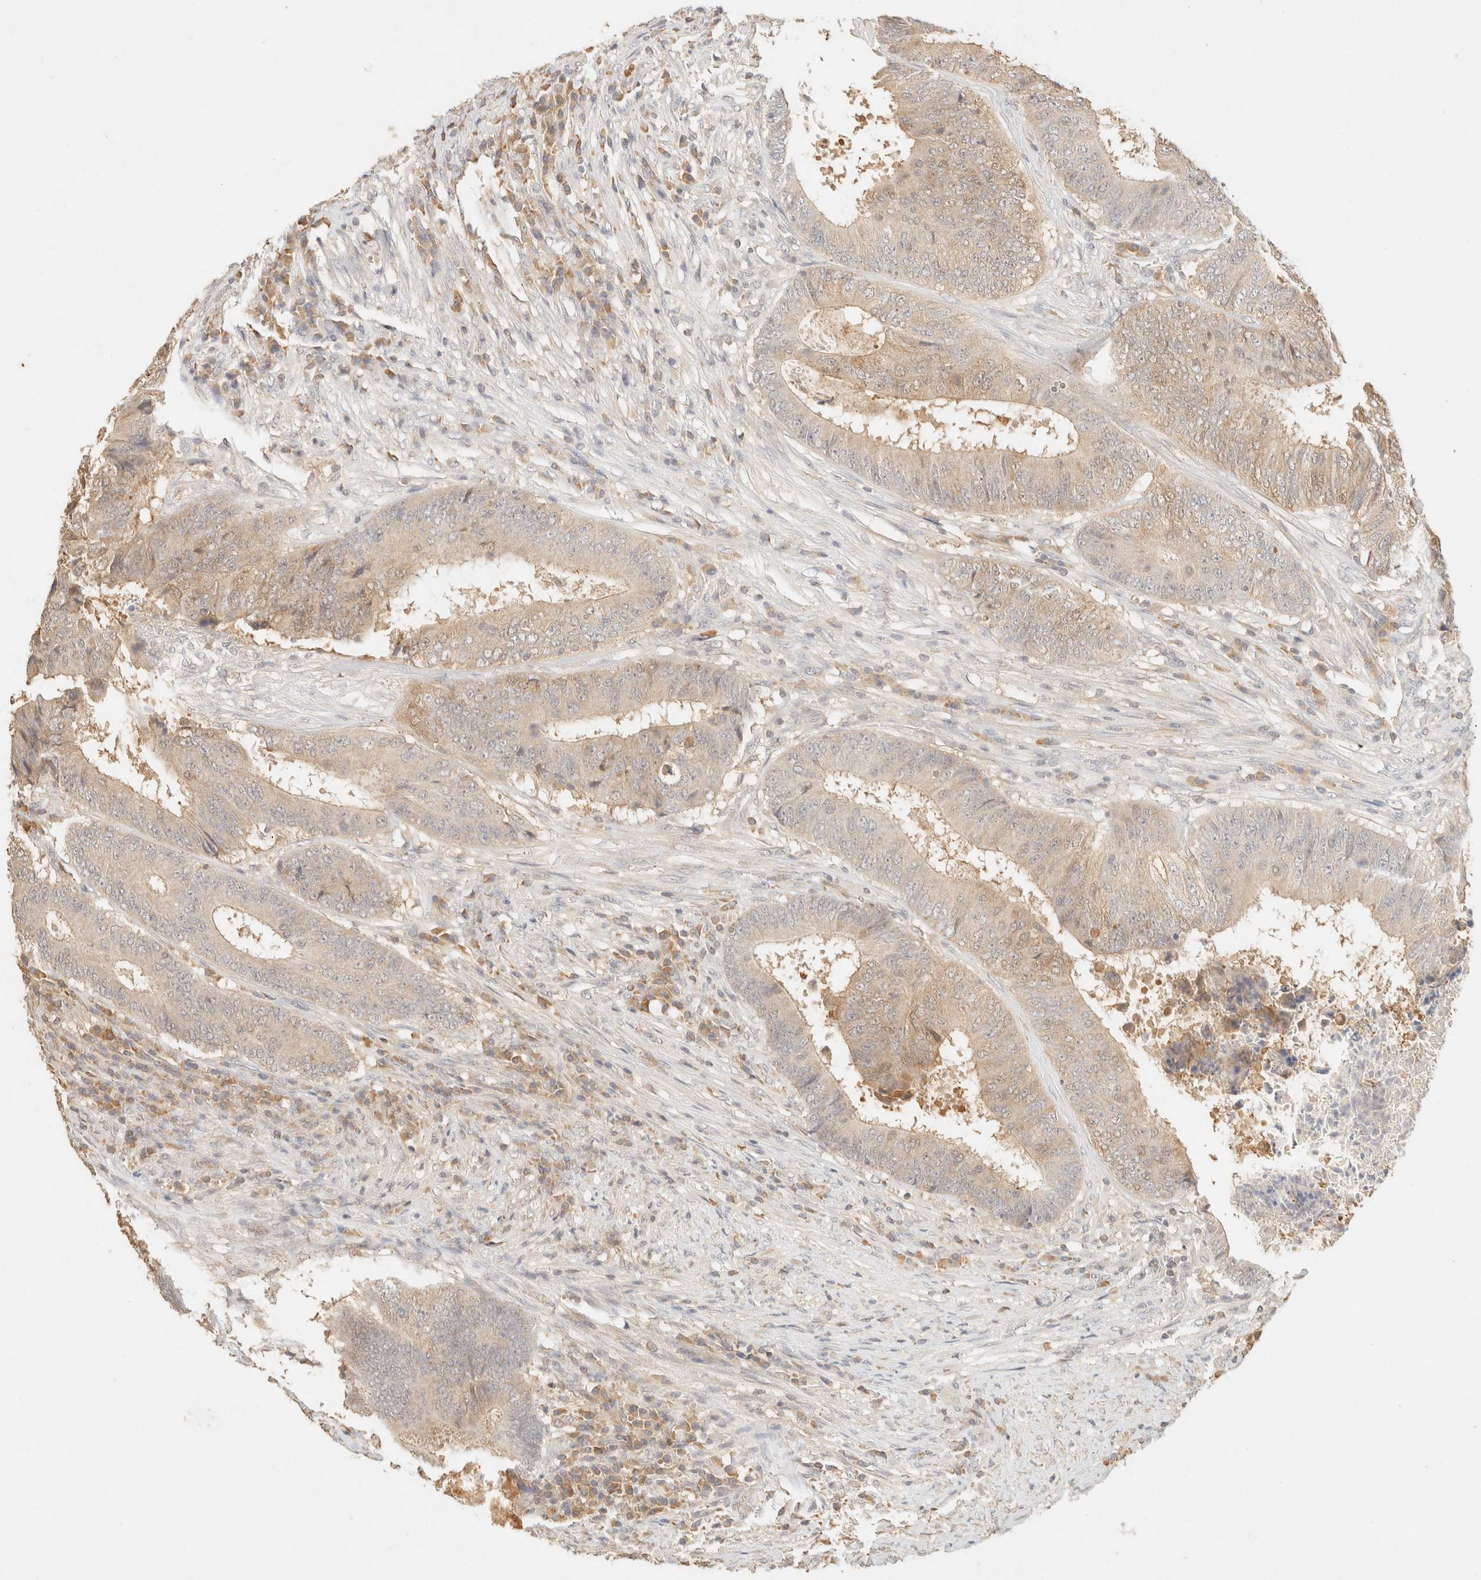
{"staining": {"intensity": "weak", "quantity": "25%-75%", "location": "cytoplasmic/membranous"}, "tissue": "colorectal cancer", "cell_type": "Tumor cells", "image_type": "cancer", "snomed": [{"axis": "morphology", "description": "Adenocarcinoma, NOS"}, {"axis": "topography", "description": "Rectum"}], "caption": "A low amount of weak cytoplasmic/membranous positivity is present in about 25%-75% of tumor cells in colorectal adenocarcinoma tissue.", "gene": "TIMD4", "patient": {"sex": "male", "age": 72}}